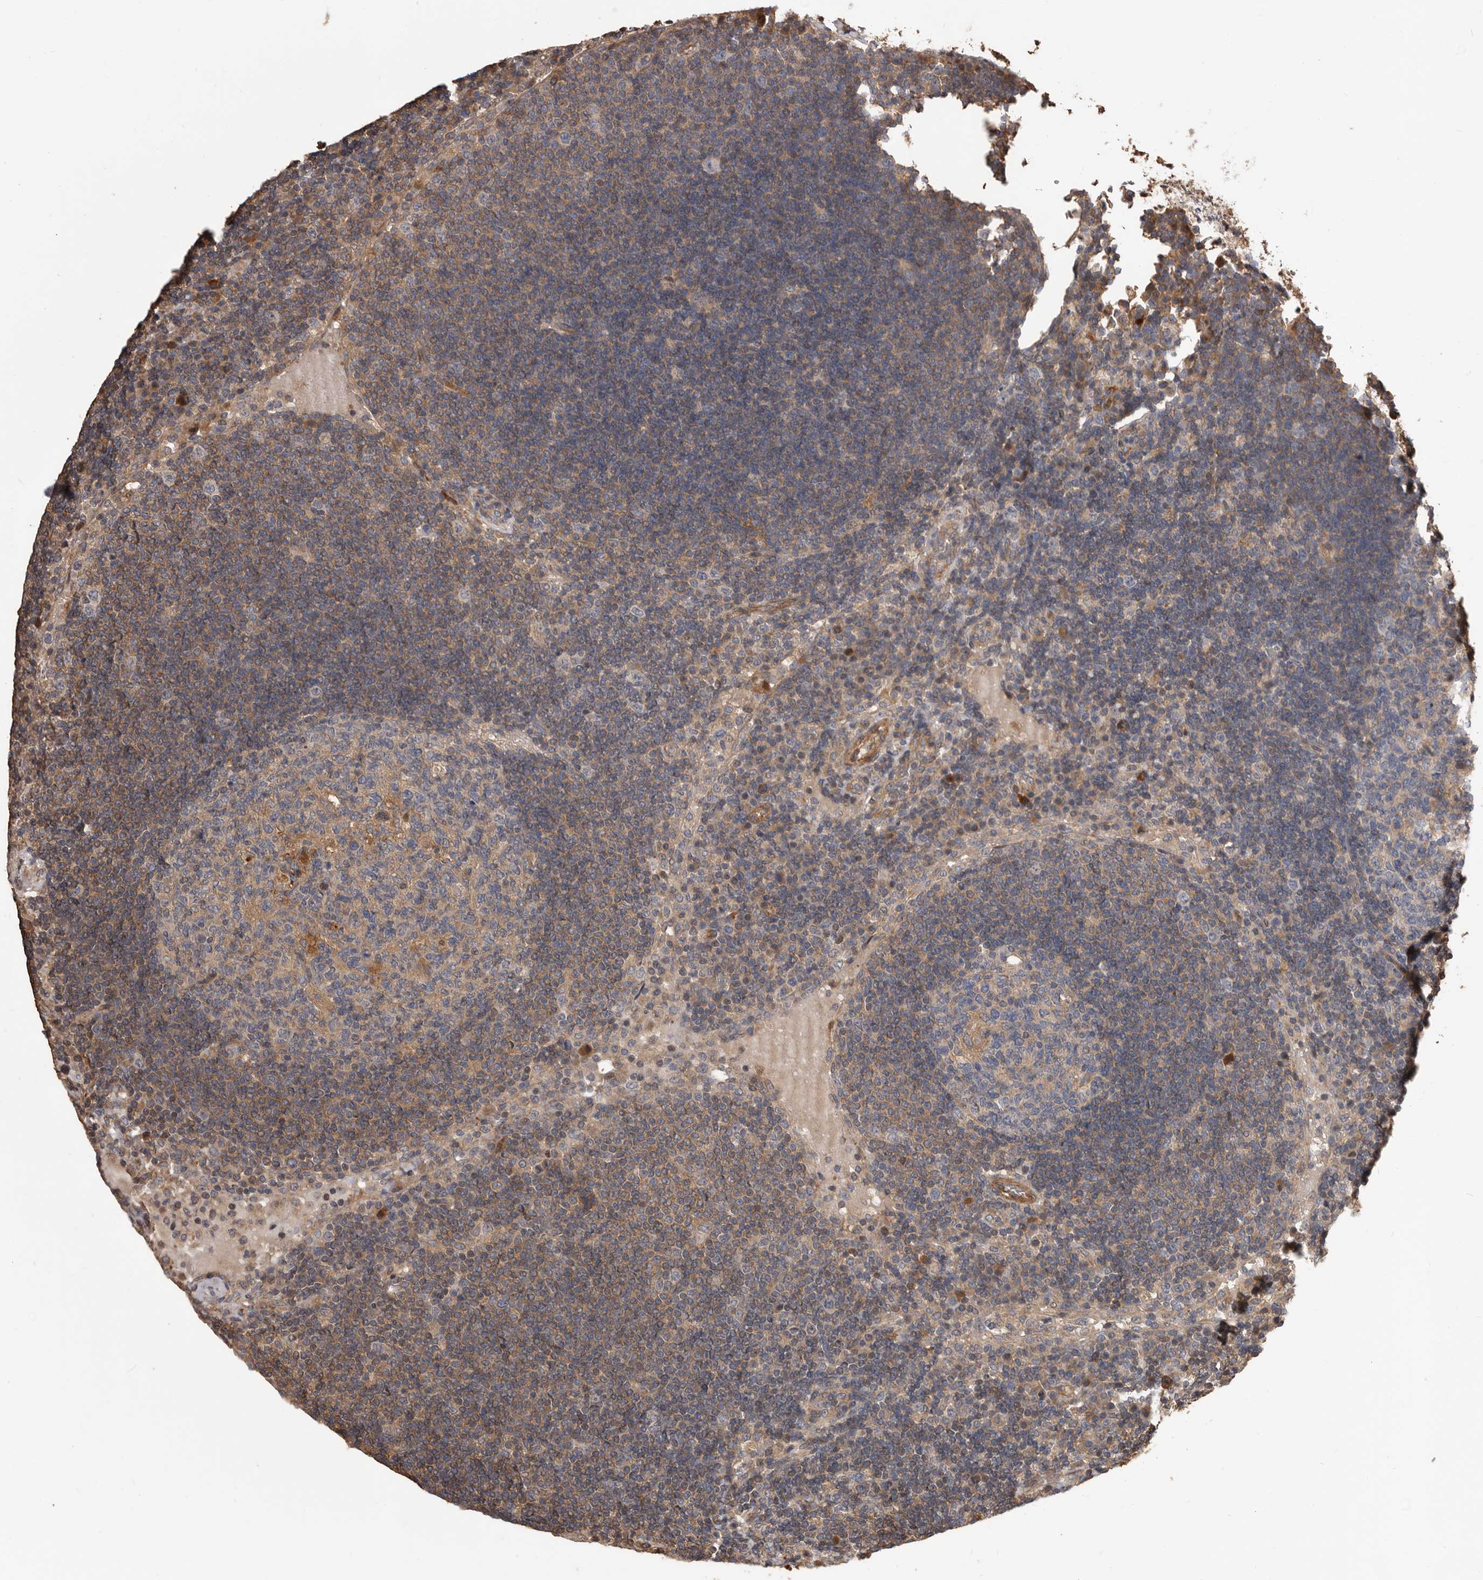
{"staining": {"intensity": "weak", "quantity": "25%-75%", "location": "cytoplasmic/membranous"}, "tissue": "lymph node", "cell_type": "Germinal center cells", "image_type": "normal", "snomed": [{"axis": "morphology", "description": "Normal tissue, NOS"}, {"axis": "topography", "description": "Lymph node"}], "caption": "Immunohistochemistry micrograph of unremarkable lymph node: human lymph node stained using immunohistochemistry displays low levels of weak protein expression localized specifically in the cytoplasmic/membranous of germinal center cells, appearing as a cytoplasmic/membranous brown color.", "gene": "ADAMTS2", "patient": {"sex": "female", "age": 53}}